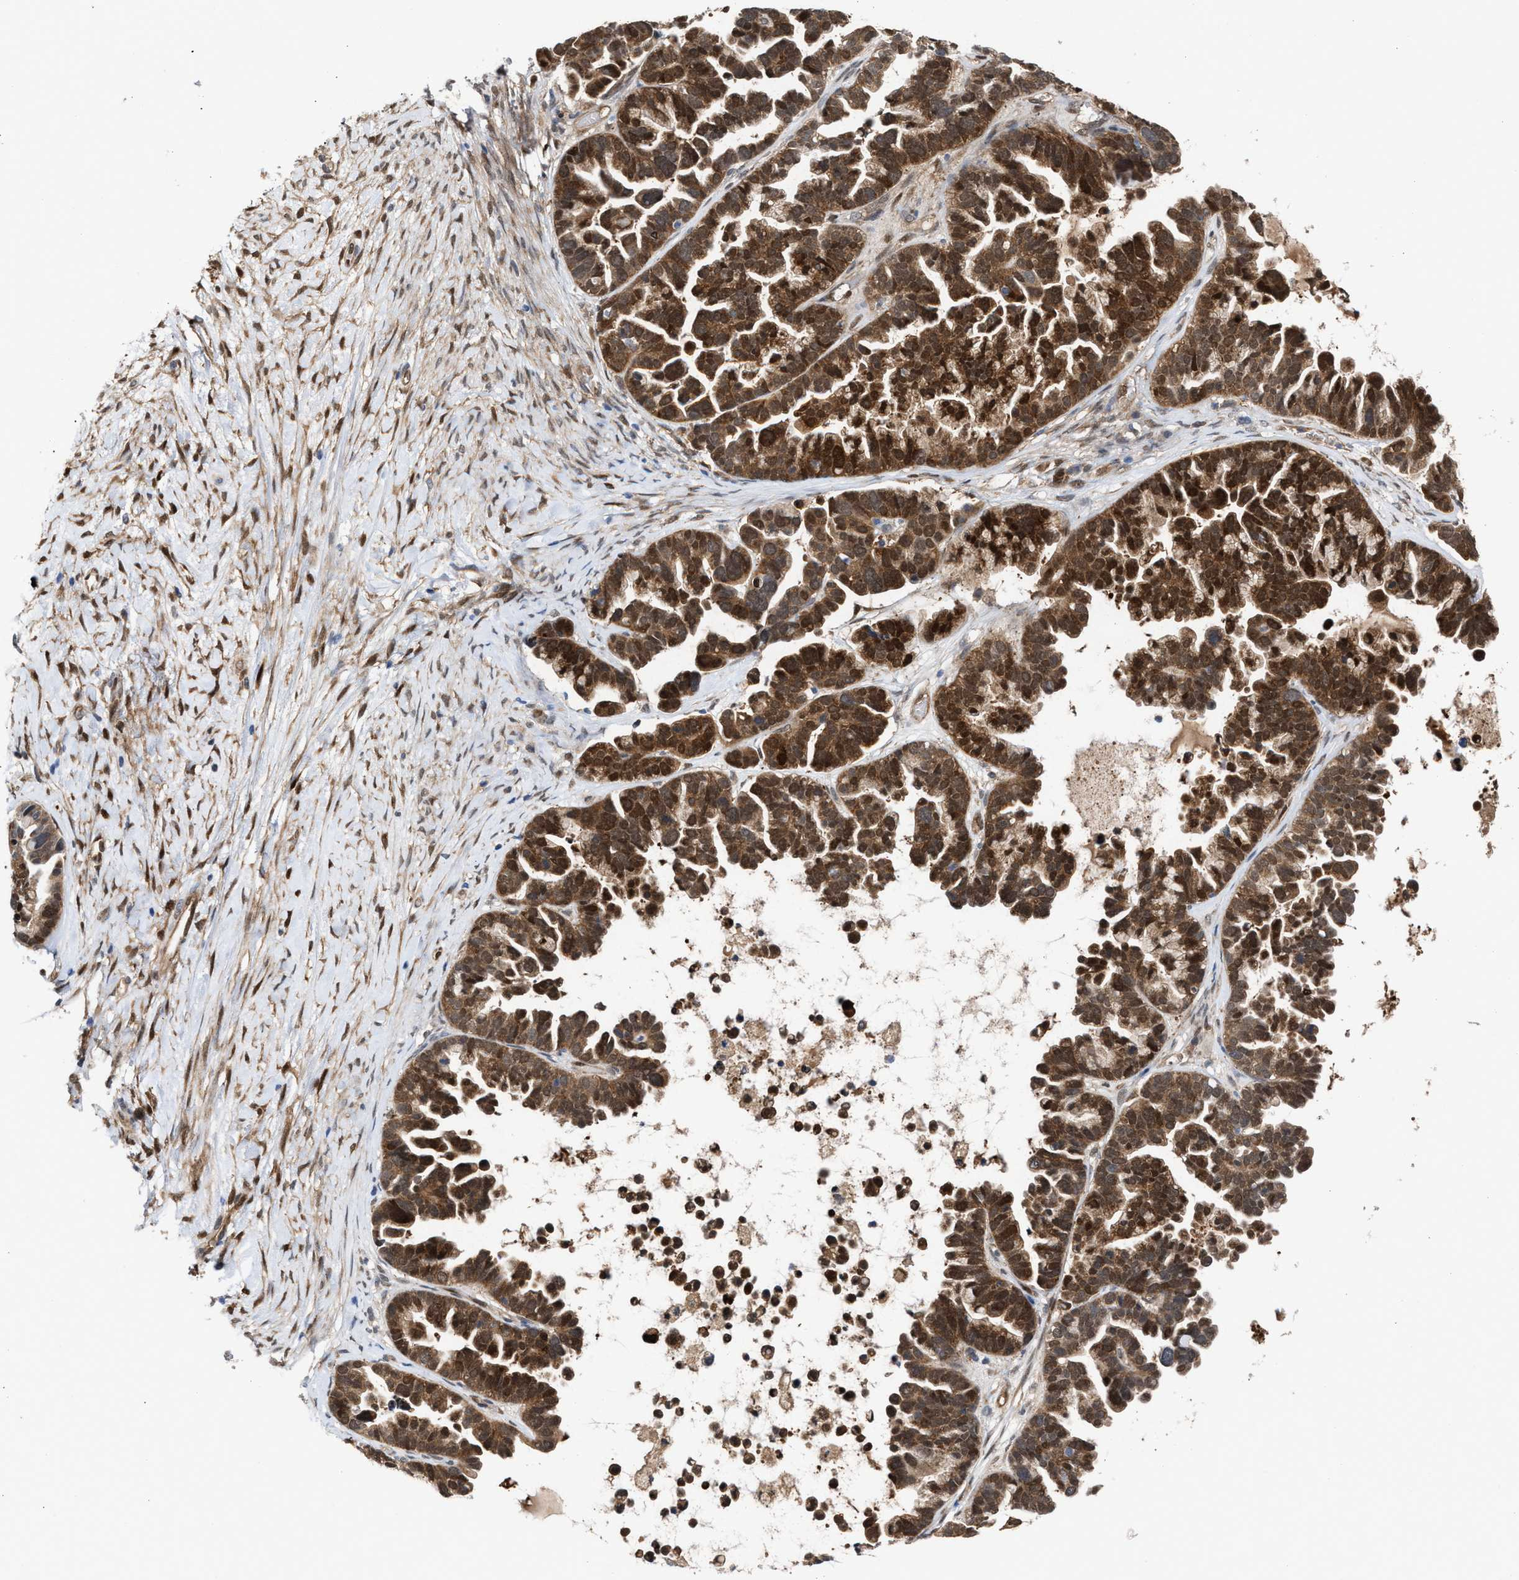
{"staining": {"intensity": "moderate", "quantity": ">75%", "location": "cytoplasmic/membranous,nuclear"}, "tissue": "ovarian cancer", "cell_type": "Tumor cells", "image_type": "cancer", "snomed": [{"axis": "morphology", "description": "Cystadenocarcinoma, serous, NOS"}, {"axis": "topography", "description": "Ovary"}], "caption": "Protein staining shows moderate cytoplasmic/membranous and nuclear positivity in about >75% of tumor cells in ovarian cancer (serous cystadenocarcinoma).", "gene": "TP53I3", "patient": {"sex": "female", "age": 56}}